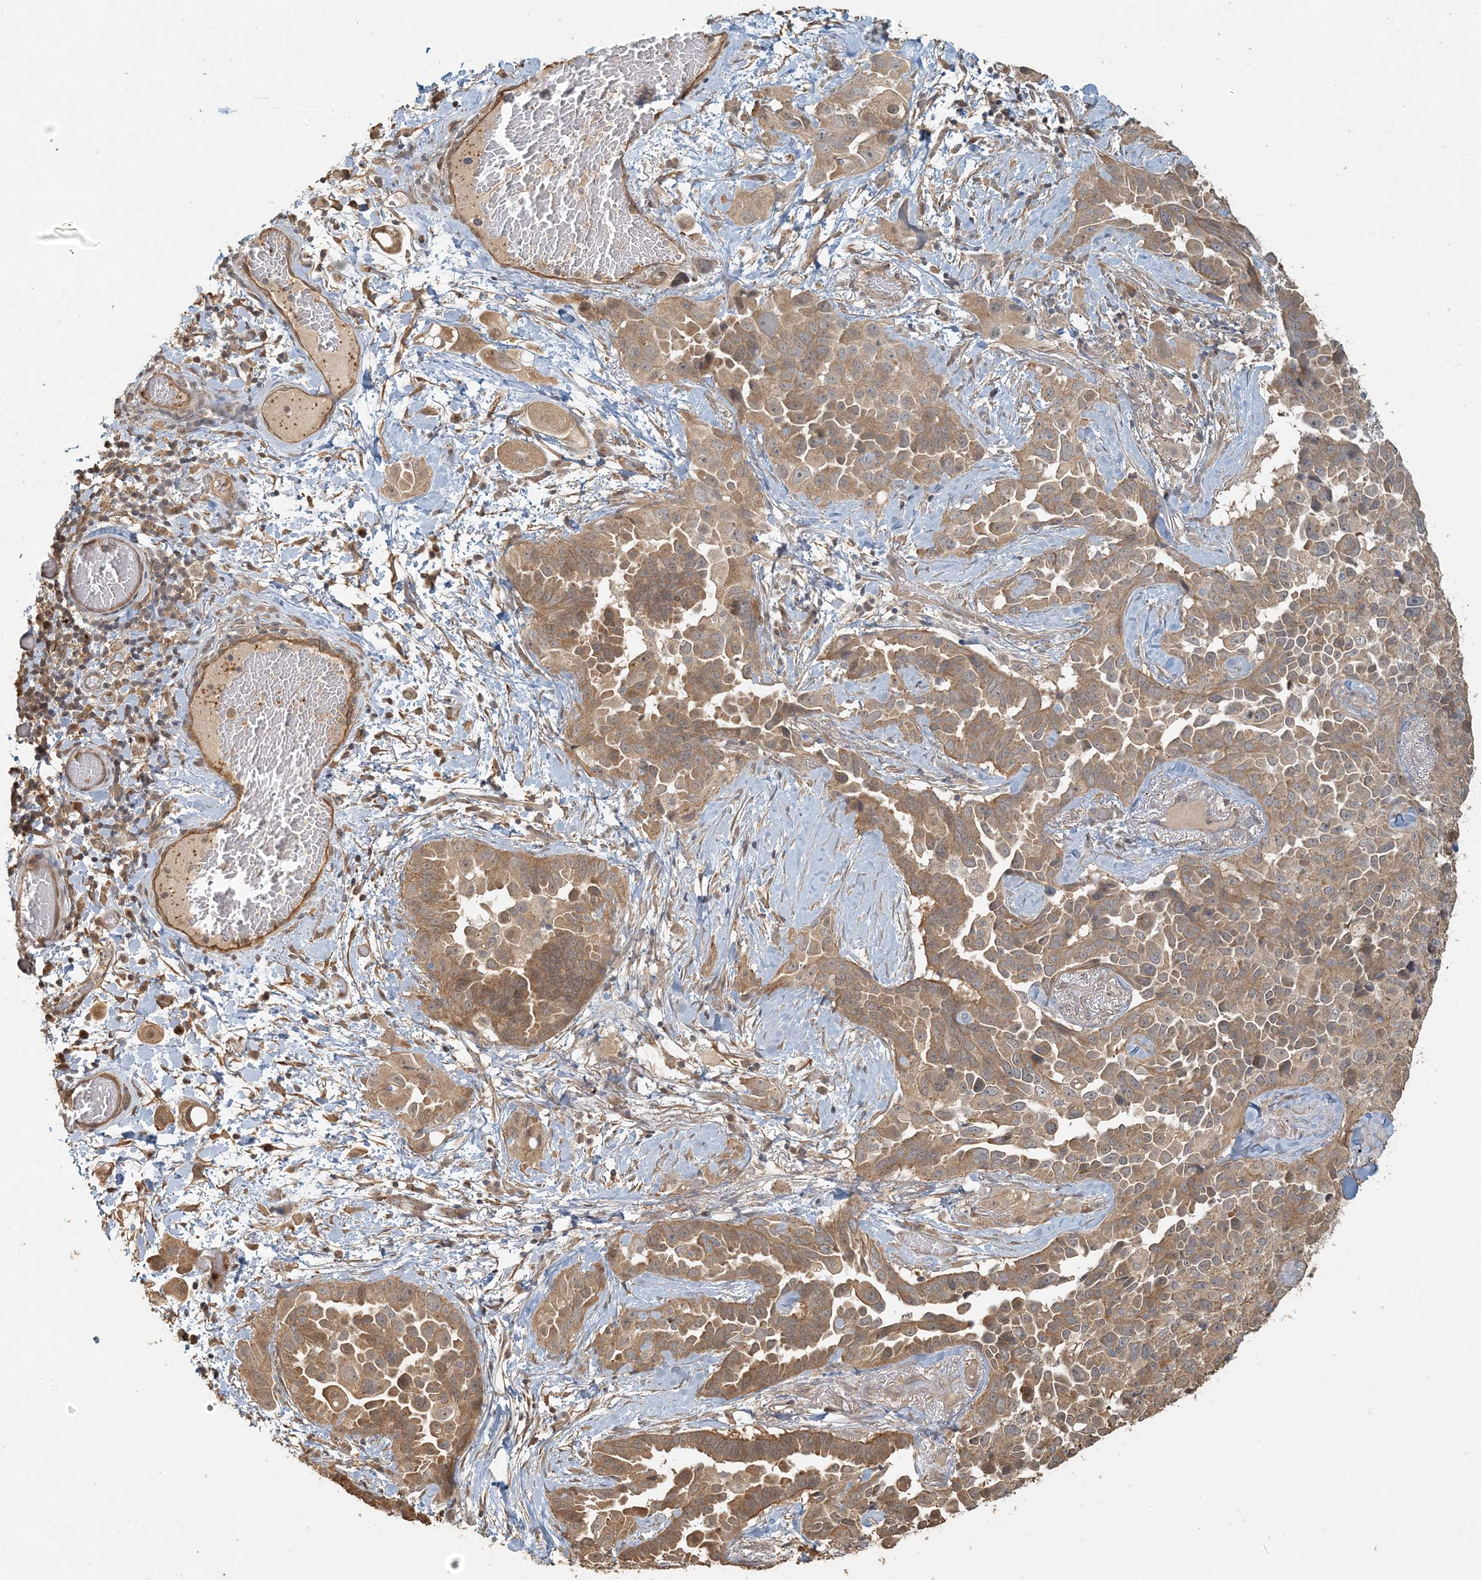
{"staining": {"intensity": "moderate", "quantity": ">75%", "location": "cytoplasmic/membranous"}, "tissue": "lung cancer", "cell_type": "Tumor cells", "image_type": "cancer", "snomed": [{"axis": "morphology", "description": "Adenocarcinoma, NOS"}, {"axis": "topography", "description": "Lung"}], "caption": "Adenocarcinoma (lung) stained with a protein marker reveals moderate staining in tumor cells.", "gene": "AK9", "patient": {"sex": "female", "age": 67}}